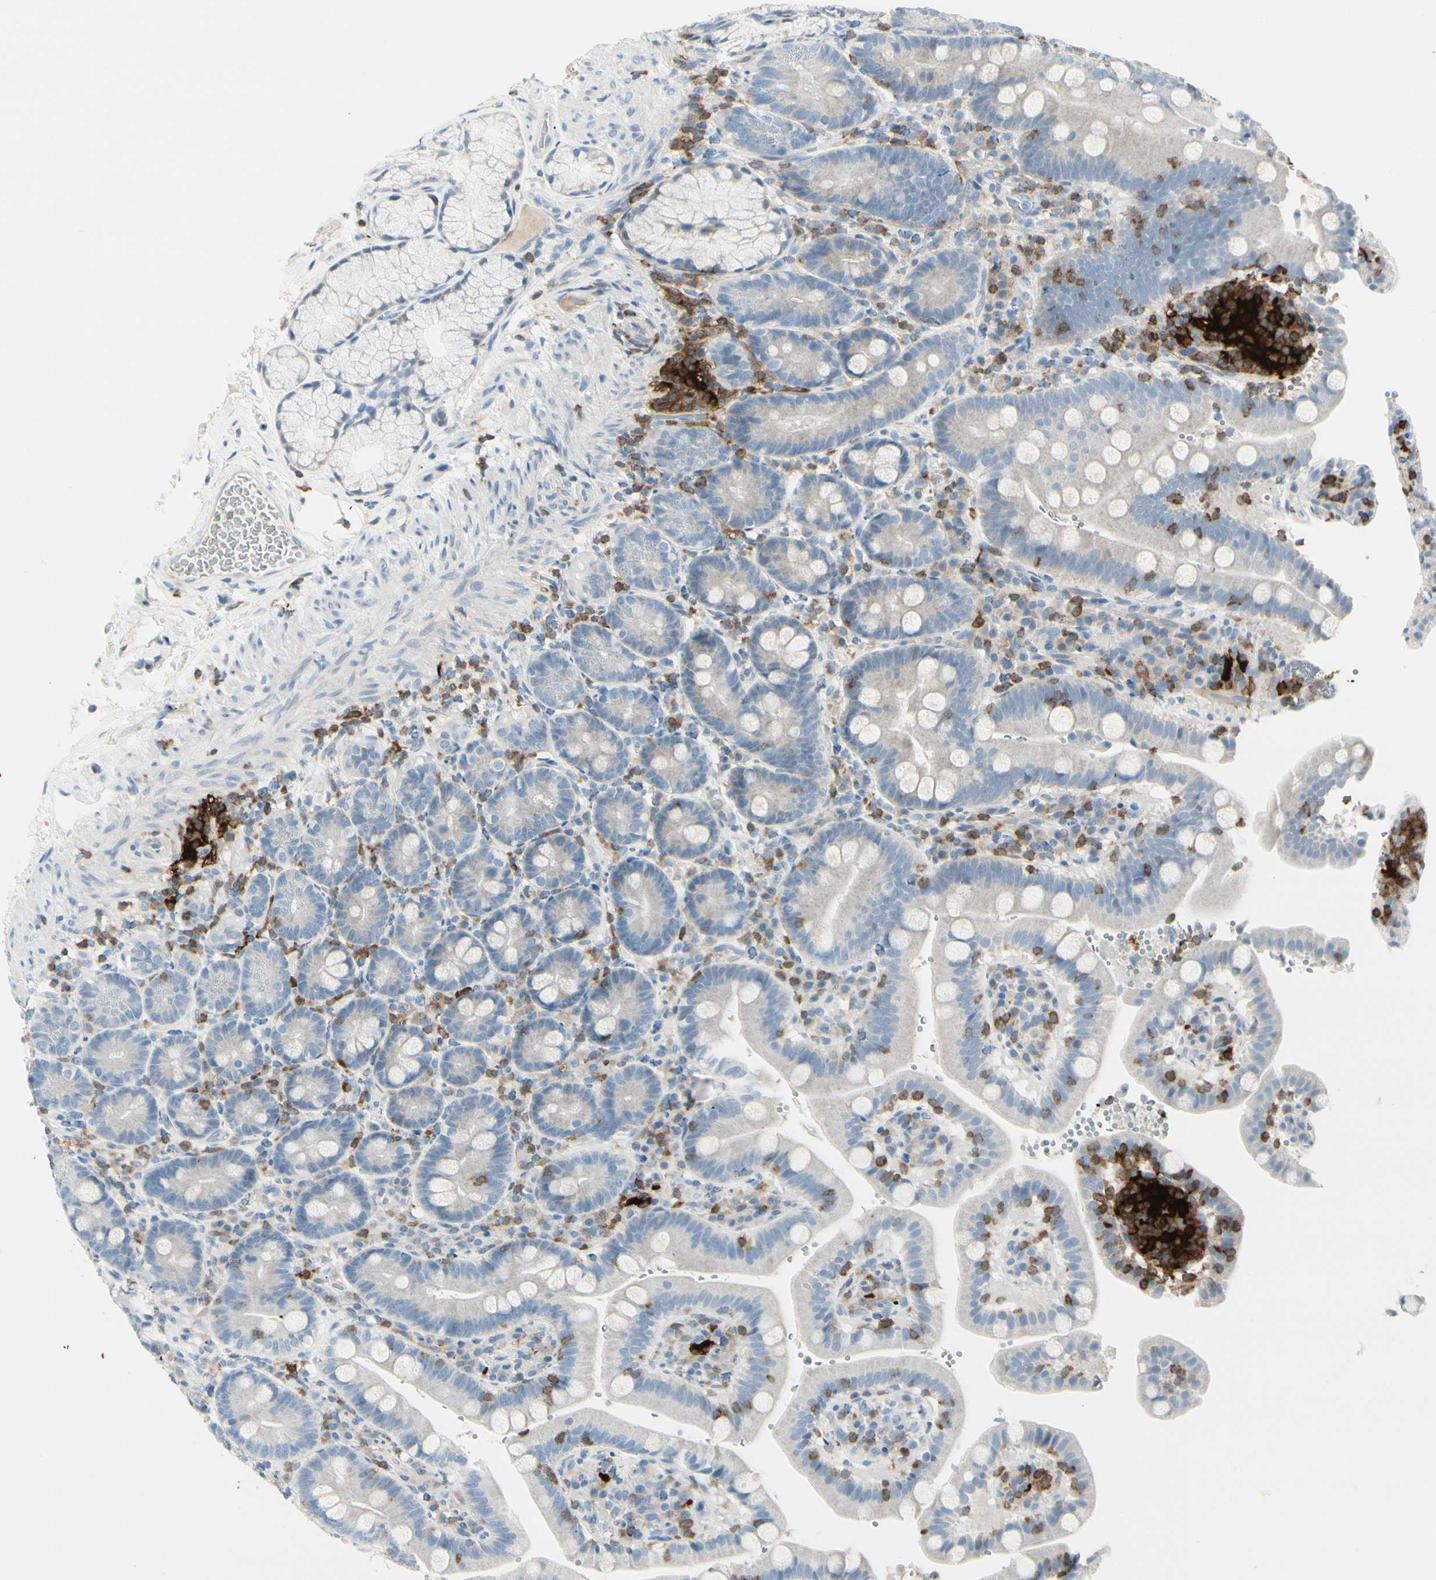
{"staining": {"intensity": "negative", "quantity": "none", "location": "none"}, "tissue": "duodenum", "cell_type": "Glandular cells", "image_type": "normal", "snomed": [{"axis": "morphology", "description": "Normal tissue, NOS"}, {"axis": "topography", "description": "Small intestine, NOS"}], "caption": "IHC image of unremarkable duodenum: human duodenum stained with DAB reveals no significant protein expression in glandular cells.", "gene": "TRAF1", "patient": {"sex": "female", "age": 71}}